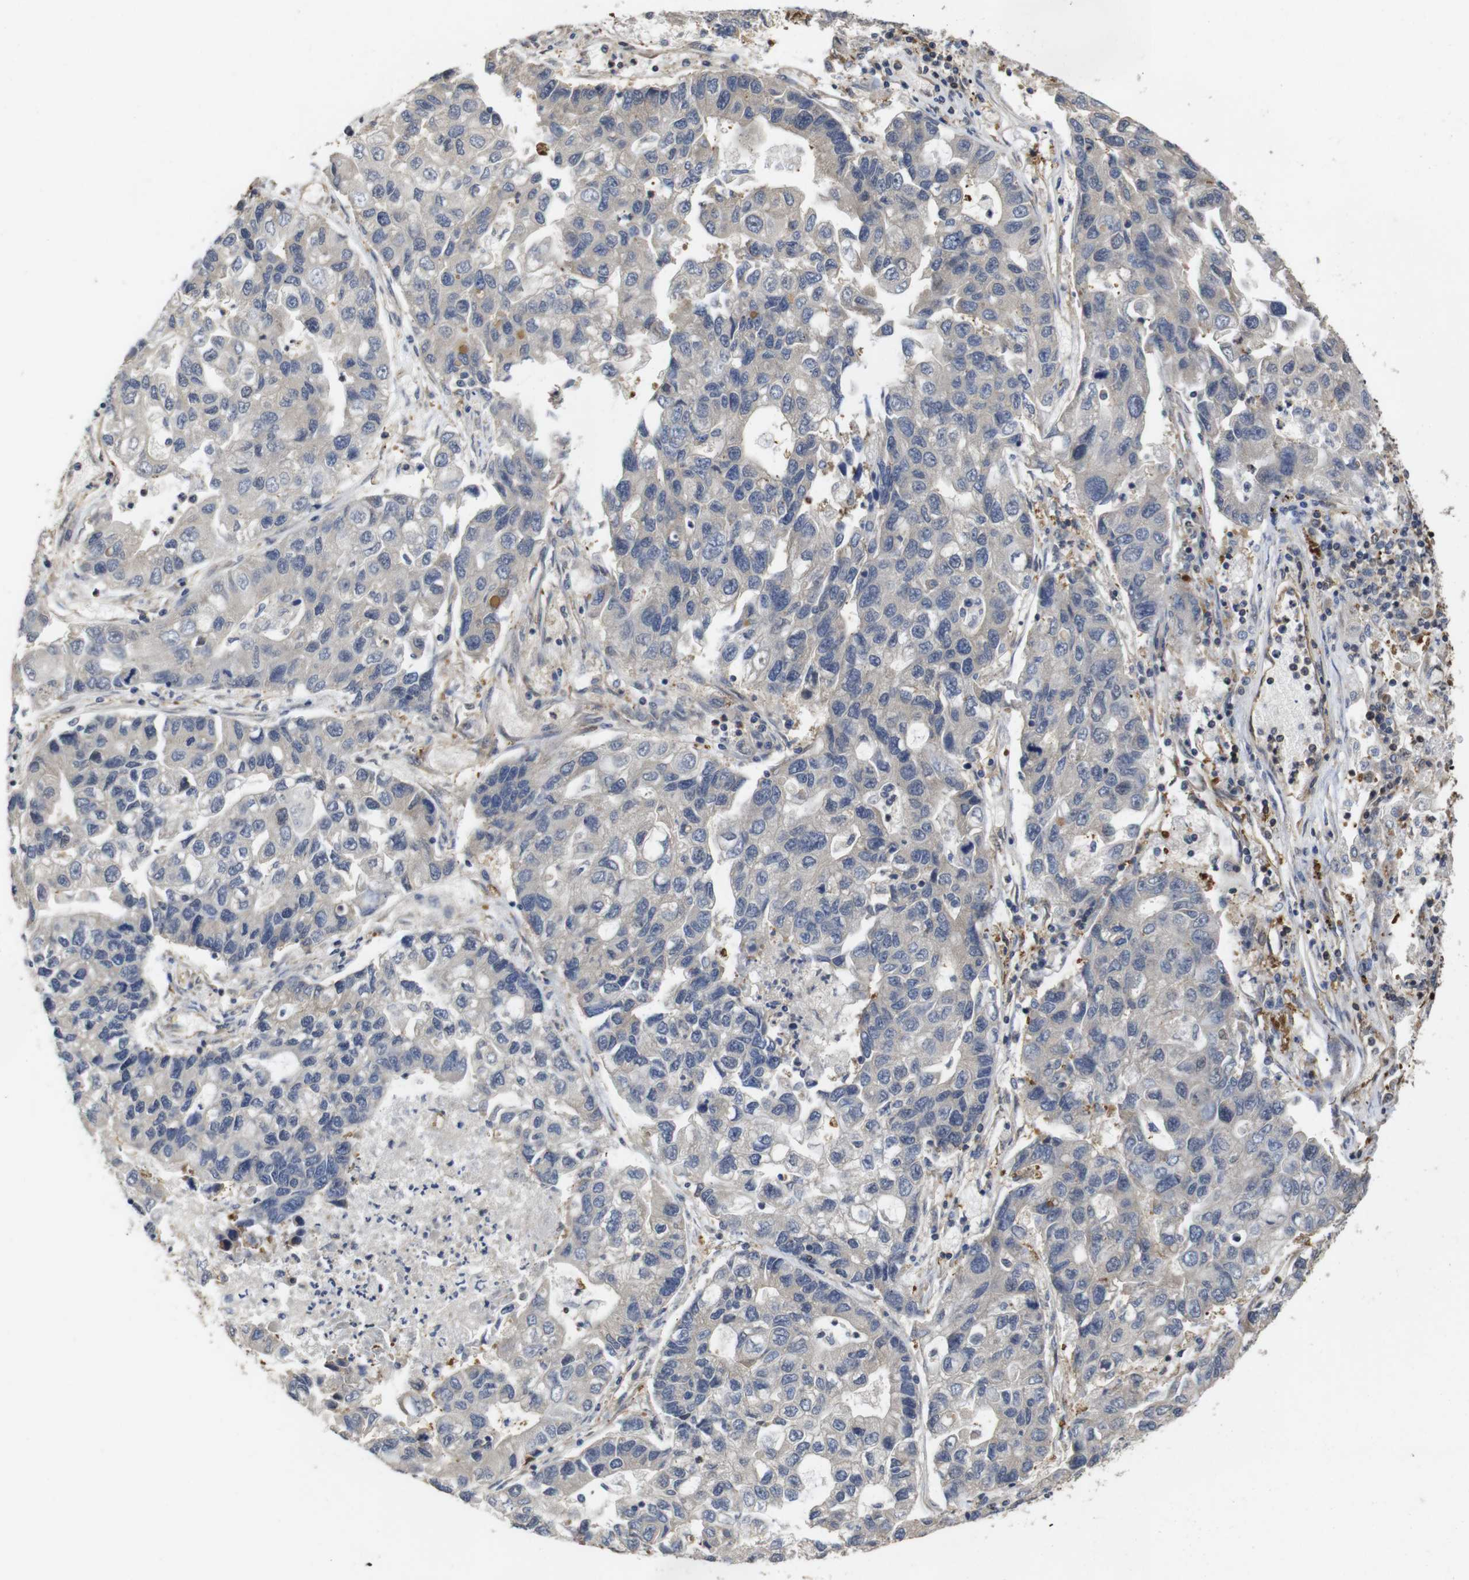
{"staining": {"intensity": "negative", "quantity": "none", "location": "none"}, "tissue": "lung cancer", "cell_type": "Tumor cells", "image_type": "cancer", "snomed": [{"axis": "morphology", "description": "Adenocarcinoma, NOS"}, {"axis": "topography", "description": "Lung"}], "caption": "Lung cancer (adenocarcinoma) stained for a protein using IHC demonstrates no expression tumor cells.", "gene": "SUMO3", "patient": {"sex": "female", "age": 51}}